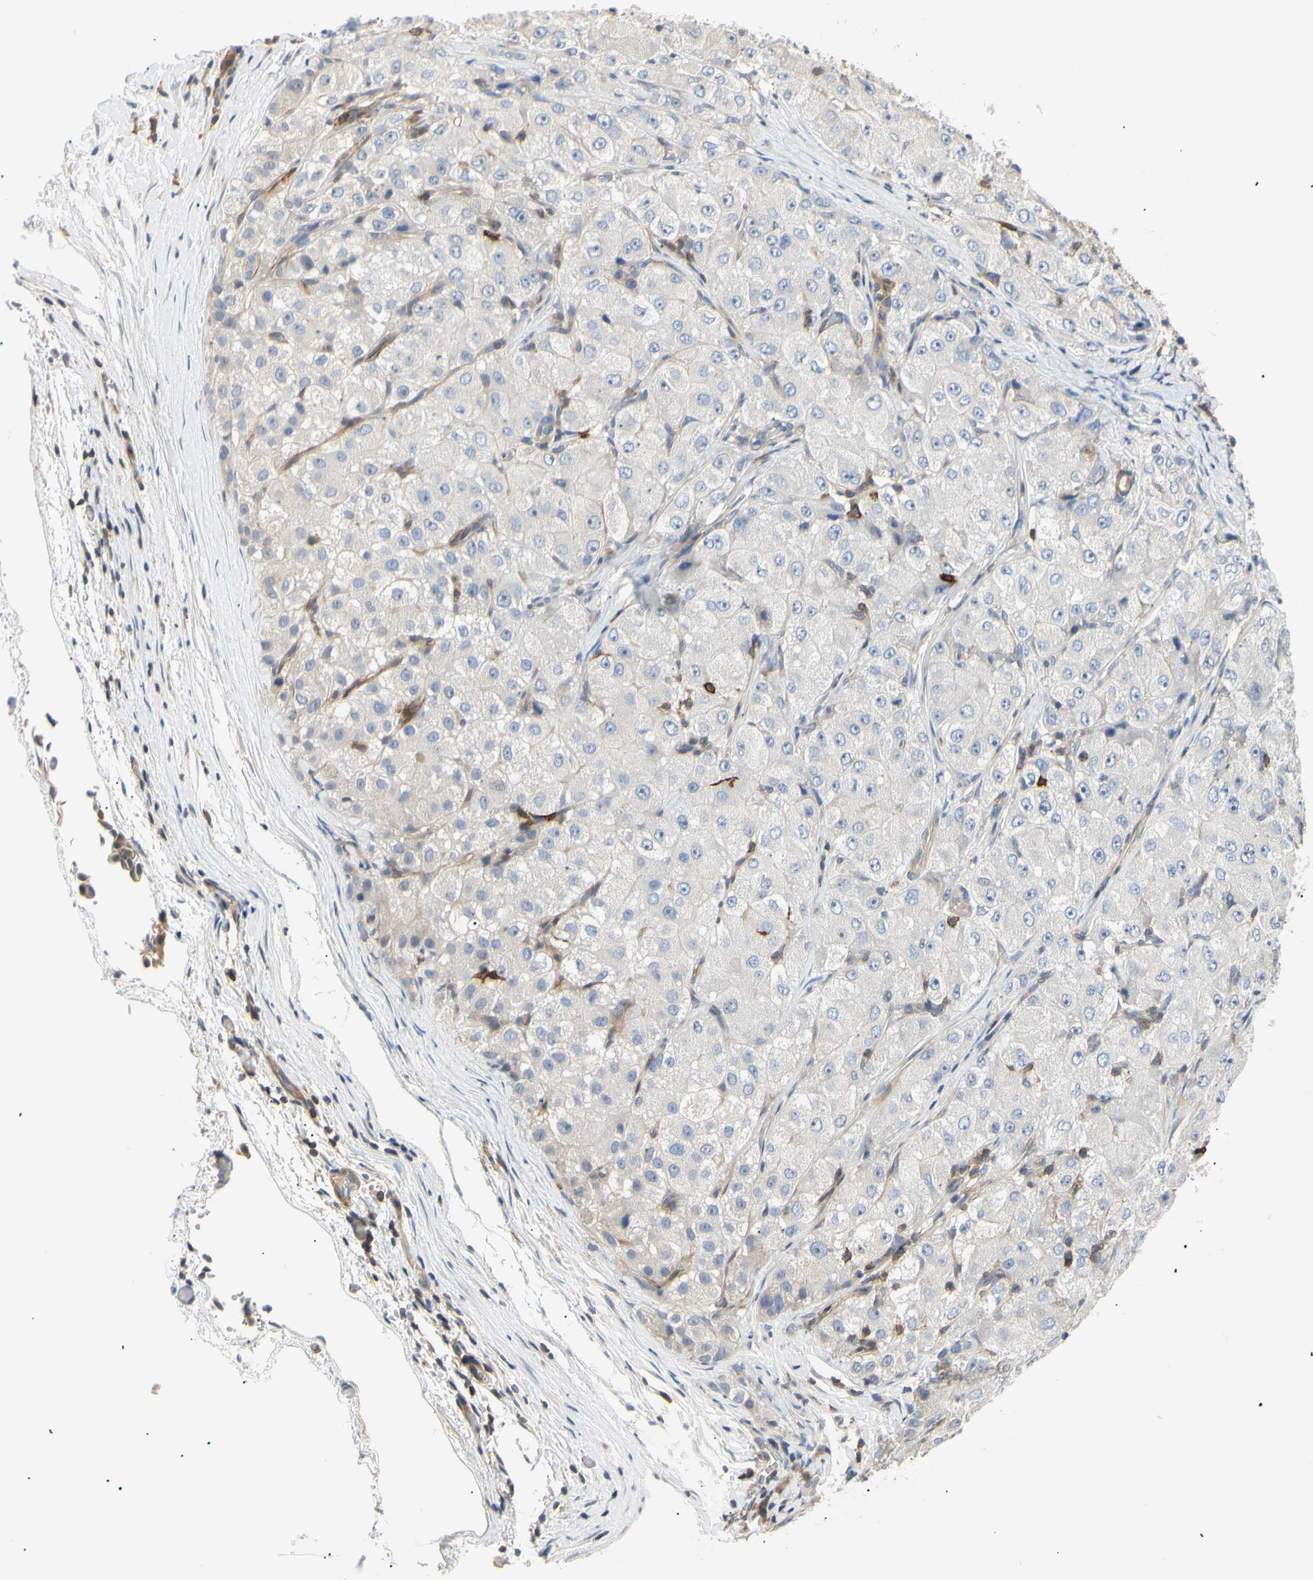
{"staining": {"intensity": "moderate", "quantity": "<25%", "location": "cytoplasmic/membranous"}, "tissue": "liver cancer", "cell_type": "Tumor cells", "image_type": "cancer", "snomed": [{"axis": "morphology", "description": "Carcinoma, Hepatocellular, NOS"}, {"axis": "topography", "description": "Liver"}], "caption": "Liver hepatocellular carcinoma stained with DAB (3,3'-diaminobenzidine) immunohistochemistry reveals low levels of moderate cytoplasmic/membranous staining in approximately <25% of tumor cells.", "gene": "TNFRSF18", "patient": {"sex": "male", "age": 80}}